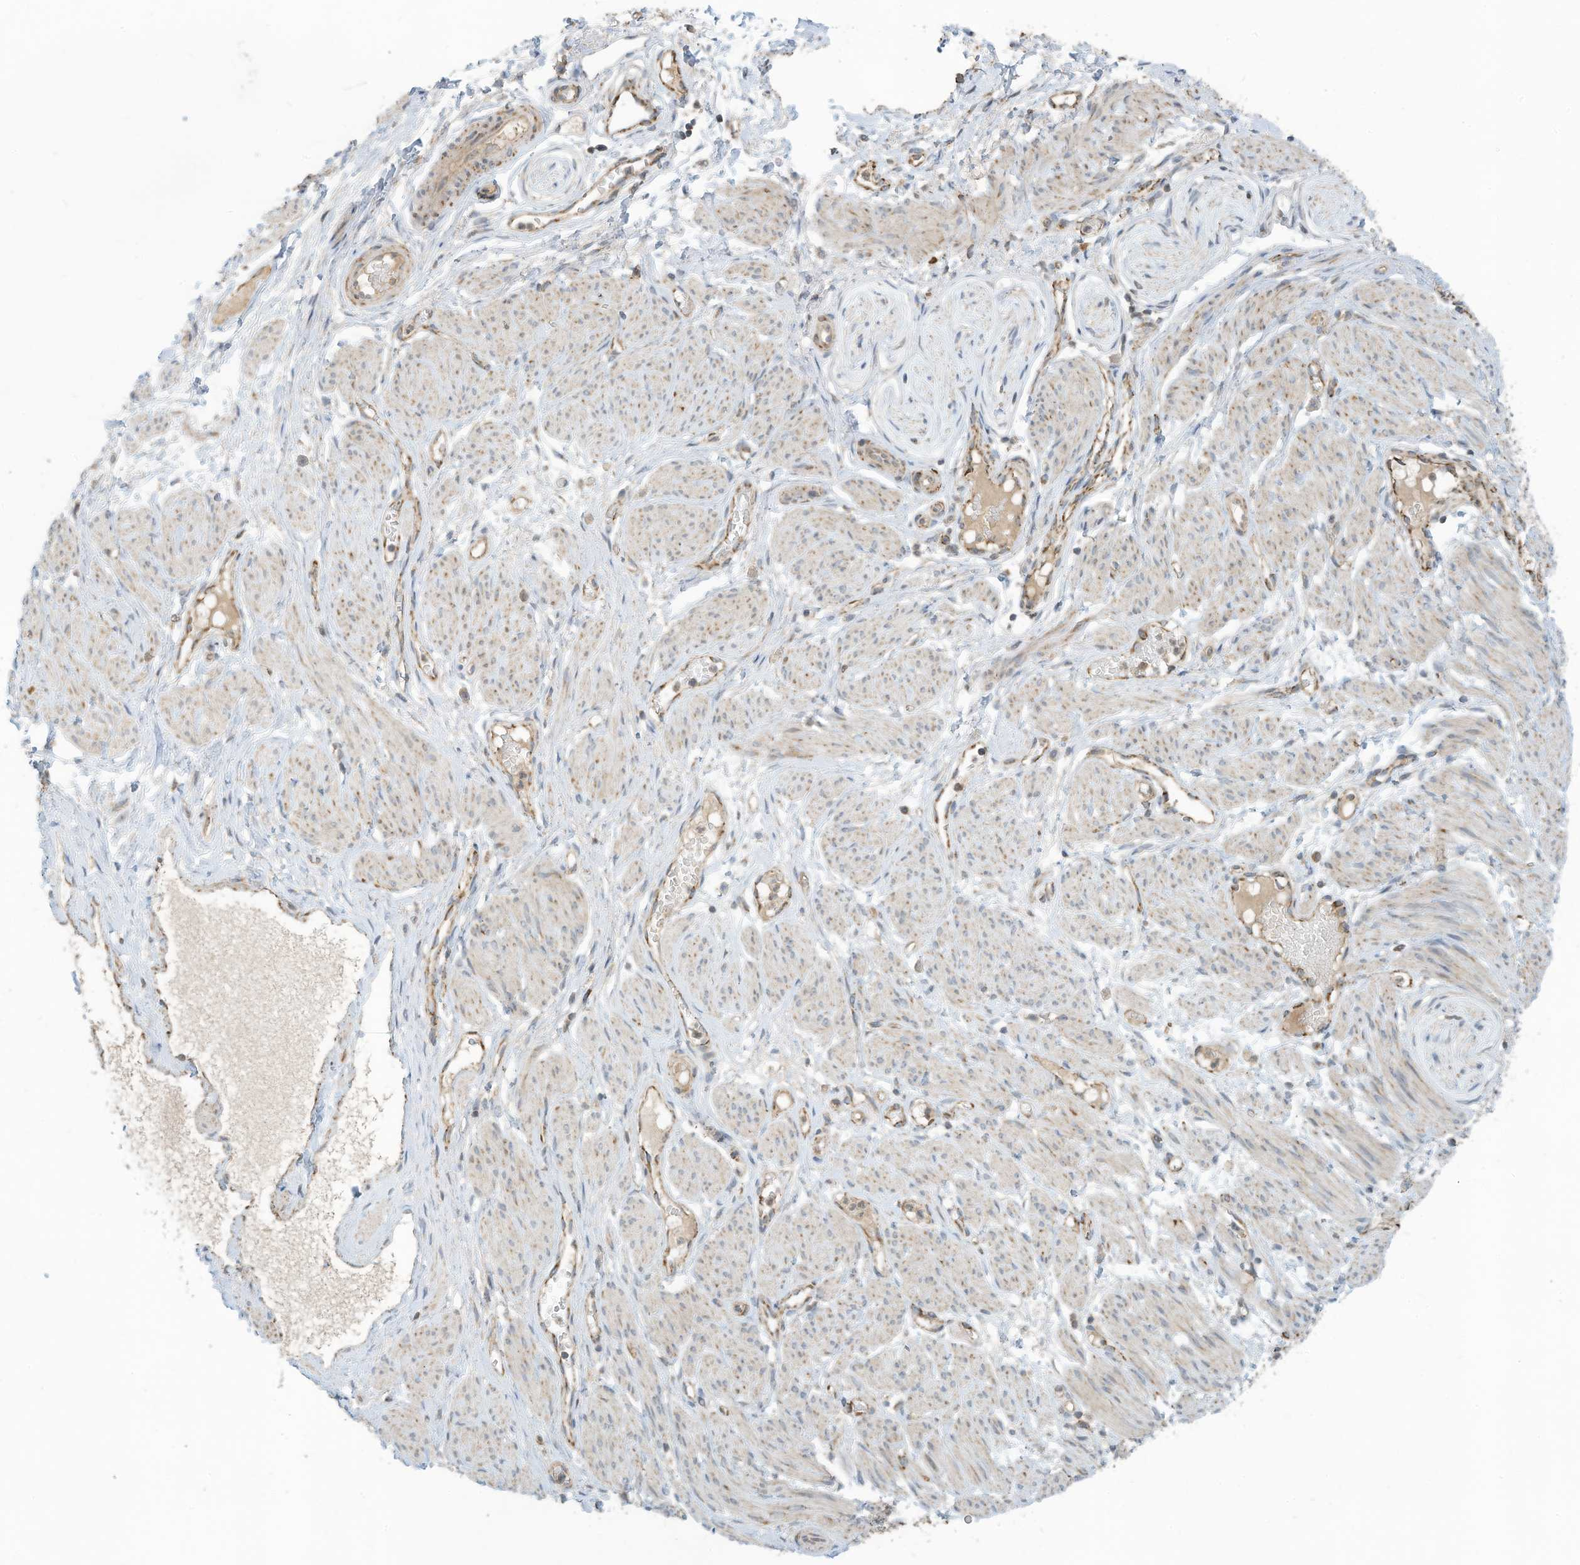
{"staining": {"intensity": "moderate", "quantity": "25%-75%", "location": "cytoplasmic/membranous"}, "tissue": "soft tissue", "cell_type": "Chondrocytes", "image_type": "normal", "snomed": [{"axis": "morphology", "description": "Normal tissue, NOS"}, {"axis": "topography", "description": "Smooth muscle"}, {"axis": "topography", "description": "Peripheral nerve tissue"}], "caption": "Protein analysis of benign soft tissue shows moderate cytoplasmic/membranous expression in about 25%-75% of chondrocytes.", "gene": "SCGB1D2", "patient": {"sex": "female", "age": 39}}